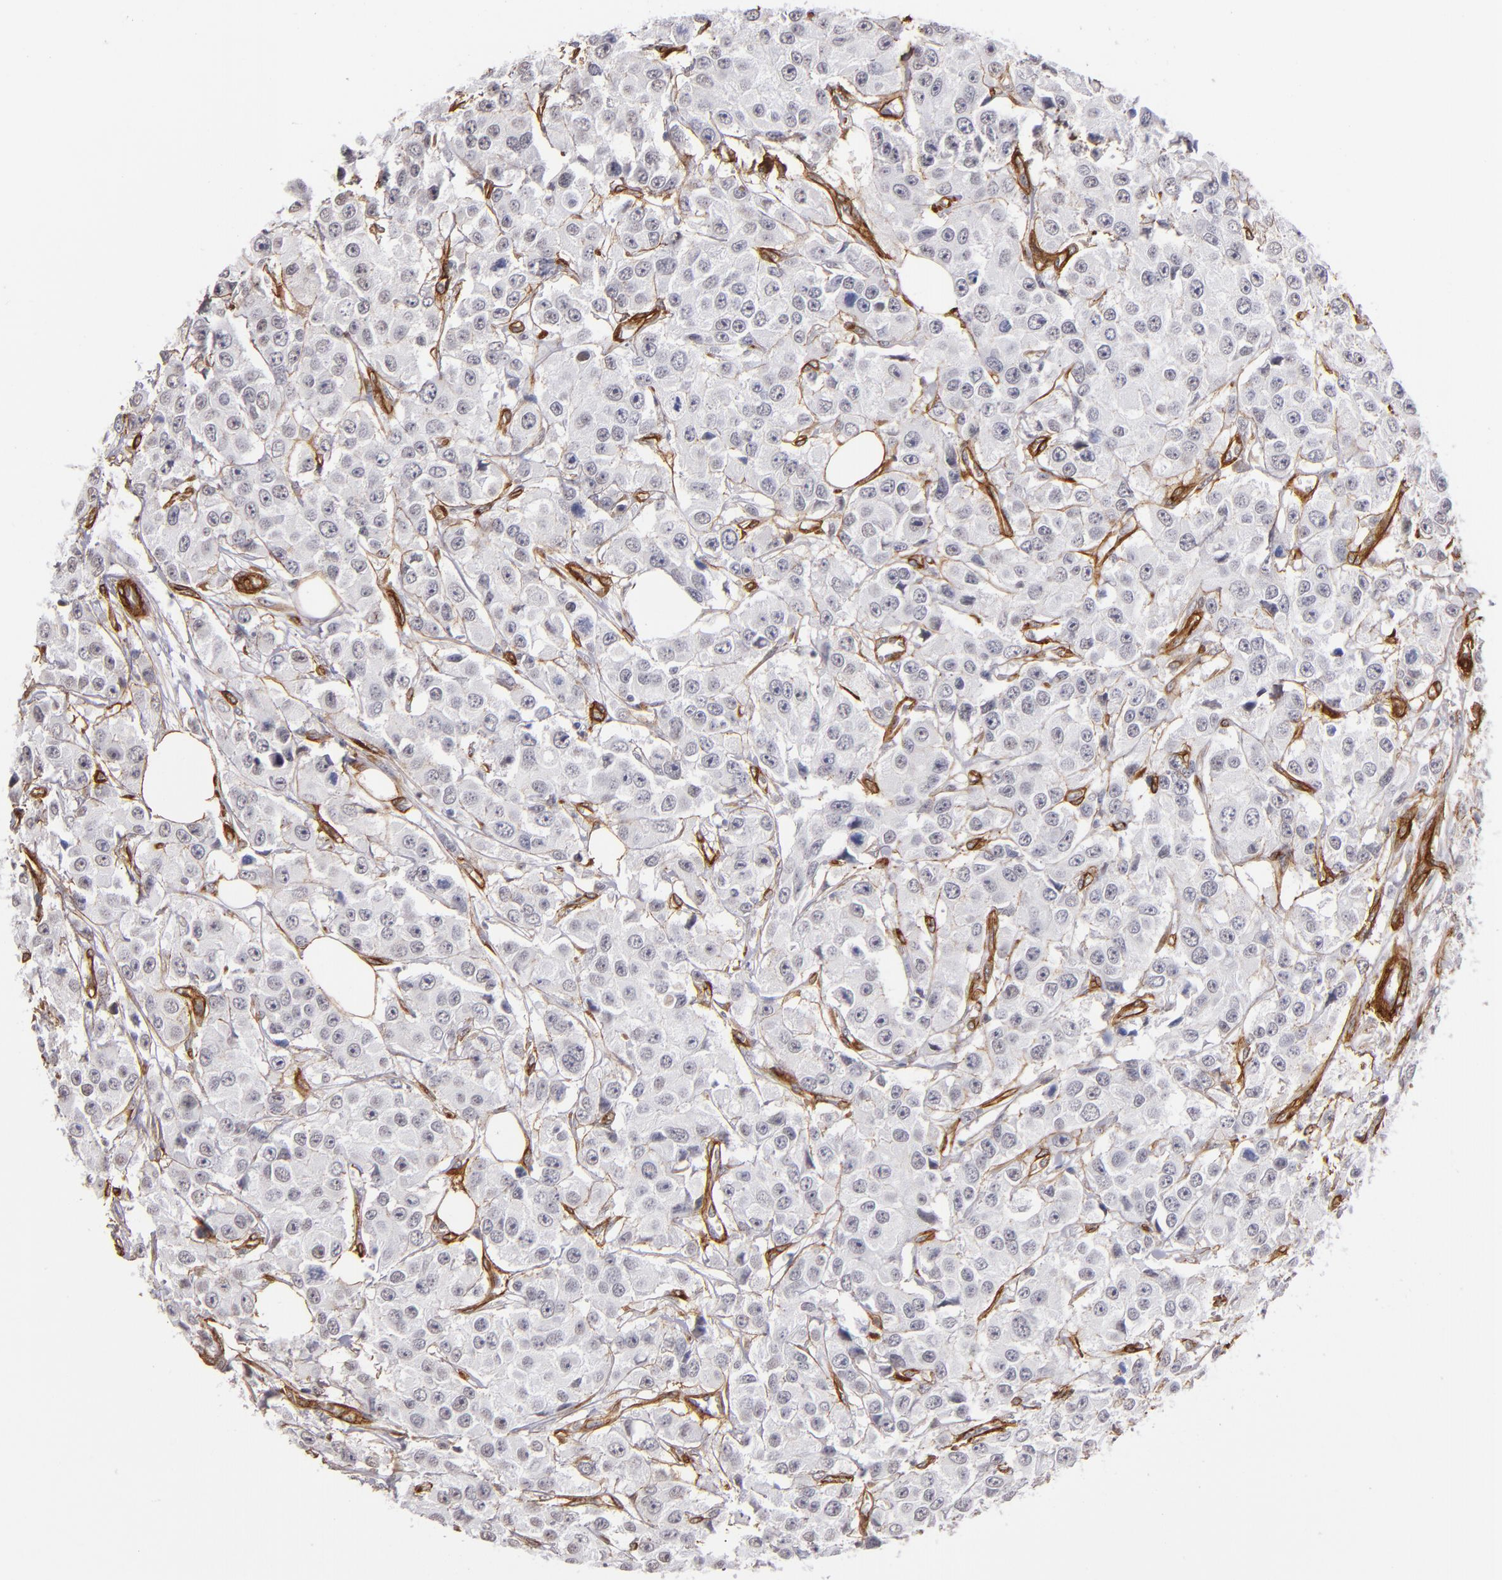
{"staining": {"intensity": "negative", "quantity": "none", "location": "none"}, "tissue": "breast cancer", "cell_type": "Tumor cells", "image_type": "cancer", "snomed": [{"axis": "morphology", "description": "Duct carcinoma"}, {"axis": "topography", "description": "Breast"}], "caption": "IHC photomicrograph of human invasive ductal carcinoma (breast) stained for a protein (brown), which reveals no staining in tumor cells.", "gene": "LAMC1", "patient": {"sex": "female", "age": 58}}